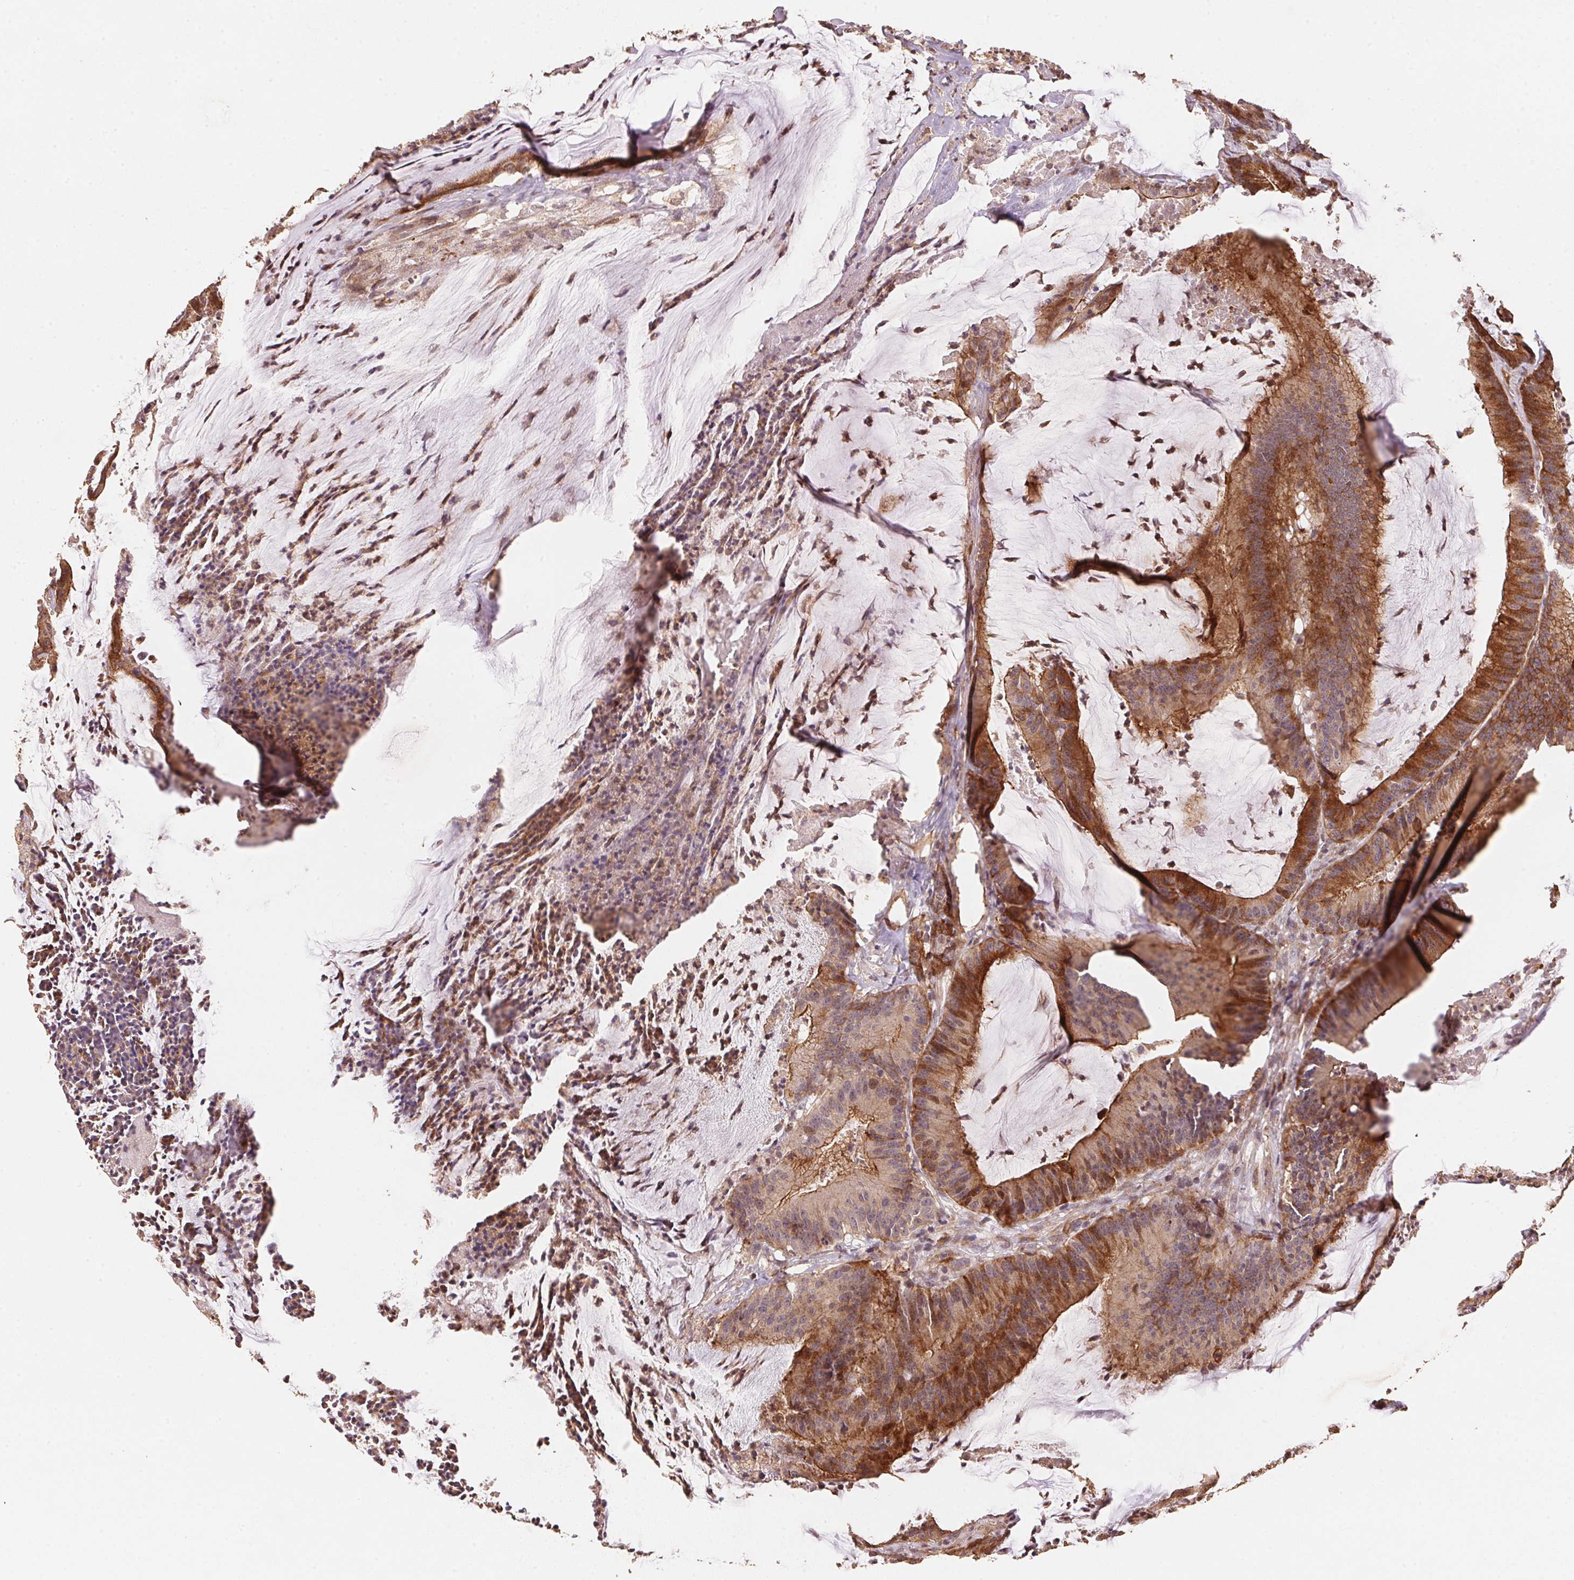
{"staining": {"intensity": "moderate", "quantity": "25%-75%", "location": "cytoplasmic/membranous"}, "tissue": "colorectal cancer", "cell_type": "Tumor cells", "image_type": "cancer", "snomed": [{"axis": "morphology", "description": "Adenocarcinoma, NOS"}, {"axis": "topography", "description": "Colon"}], "caption": "An image of human colorectal cancer stained for a protein shows moderate cytoplasmic/membranous brown staining in tumor cells.", "gene": "TMEM222", "patient": {"sex": "female", "age": 78}}